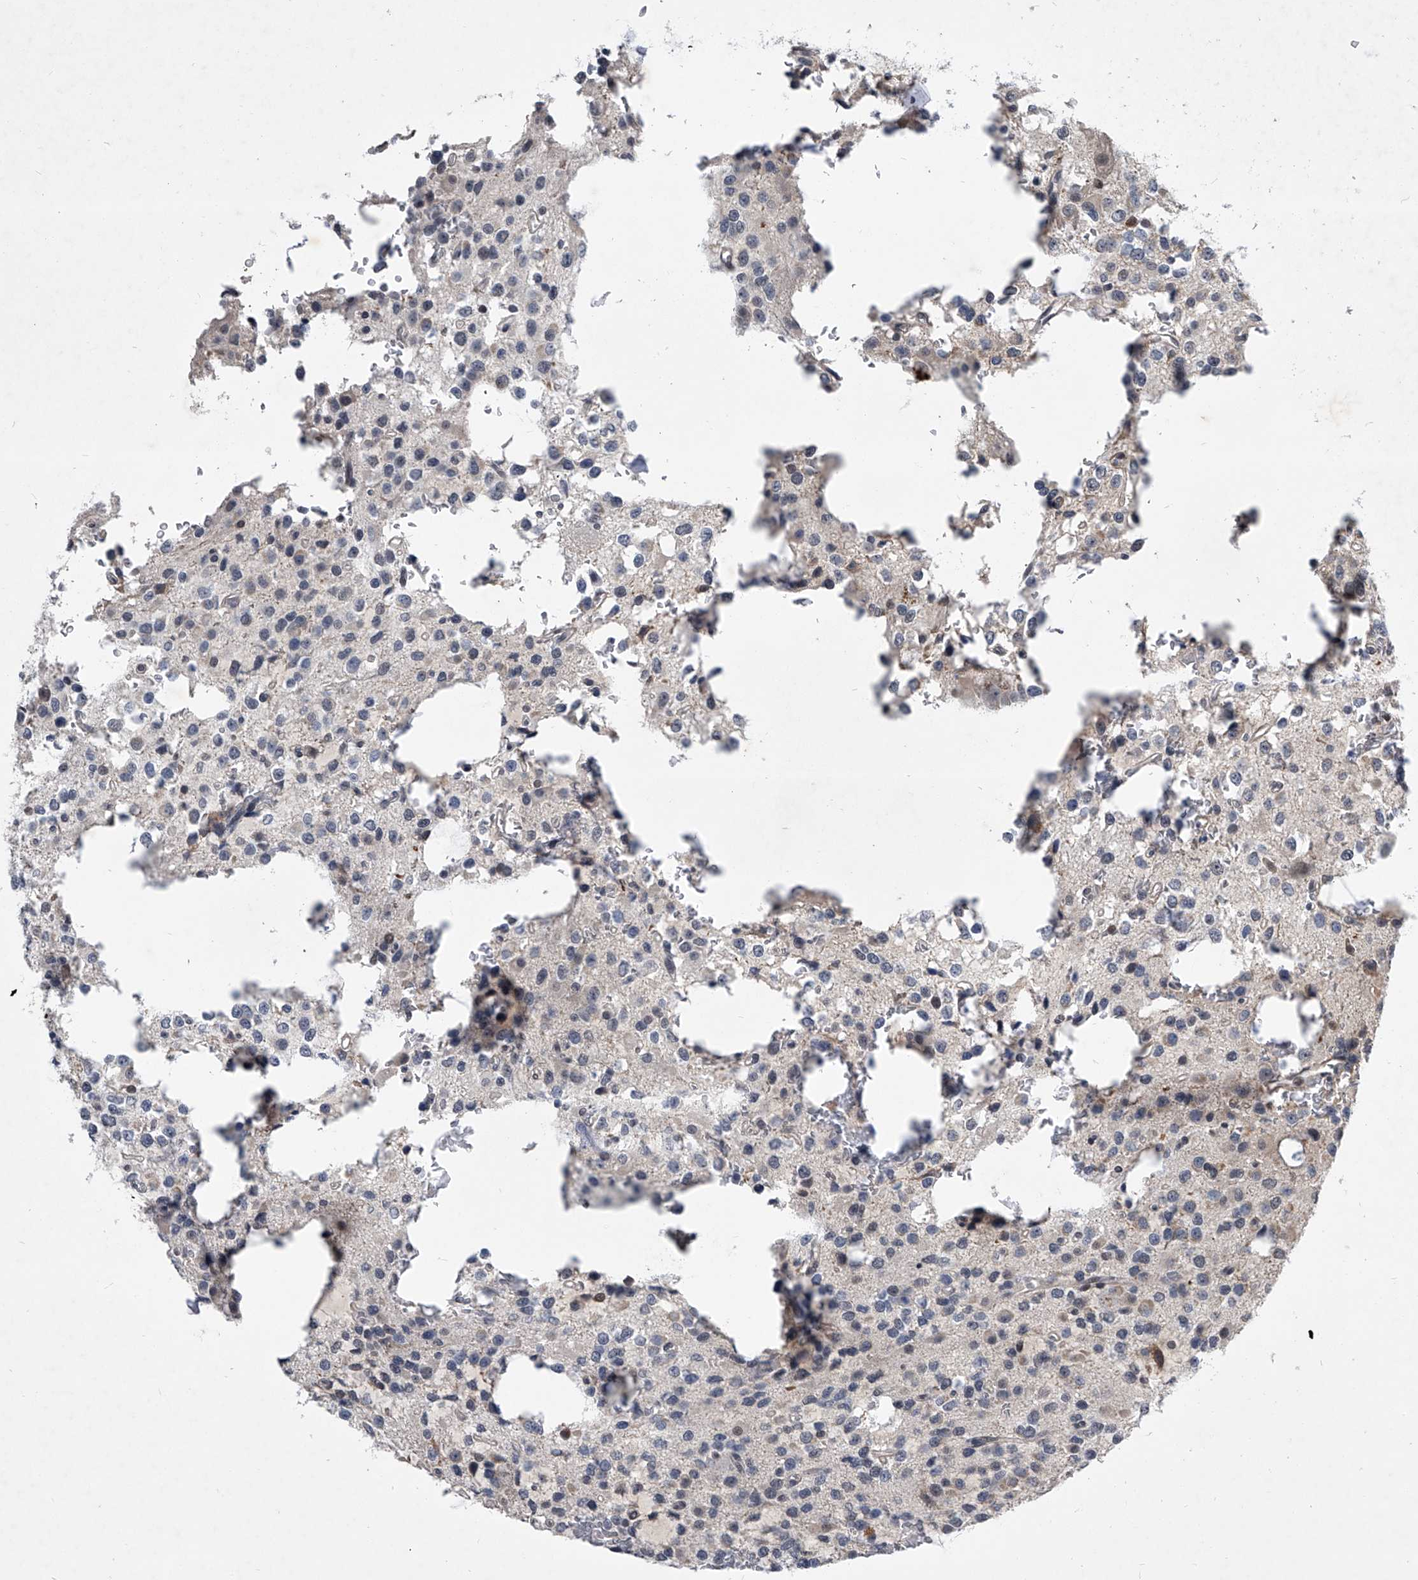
{"staining": {"intensity": "negative", "quantity": "none", "location": "none"}, "tissue": "glioma", "cell_type": "Tumor cells", "image_type": "cancer", "snomed": [{"axis": "morphology", "description": "Glioma, malignant, High grade"}, {"axis": "topography", "description": "Brain"}], "caption": "This is an immunohistochemistry (IHC) histopathology image of malignant glioma (high-grade). There is no staining in tumor cells.", "gene": "ZNF76", "patient": {"sex": "female", "age": 62}}